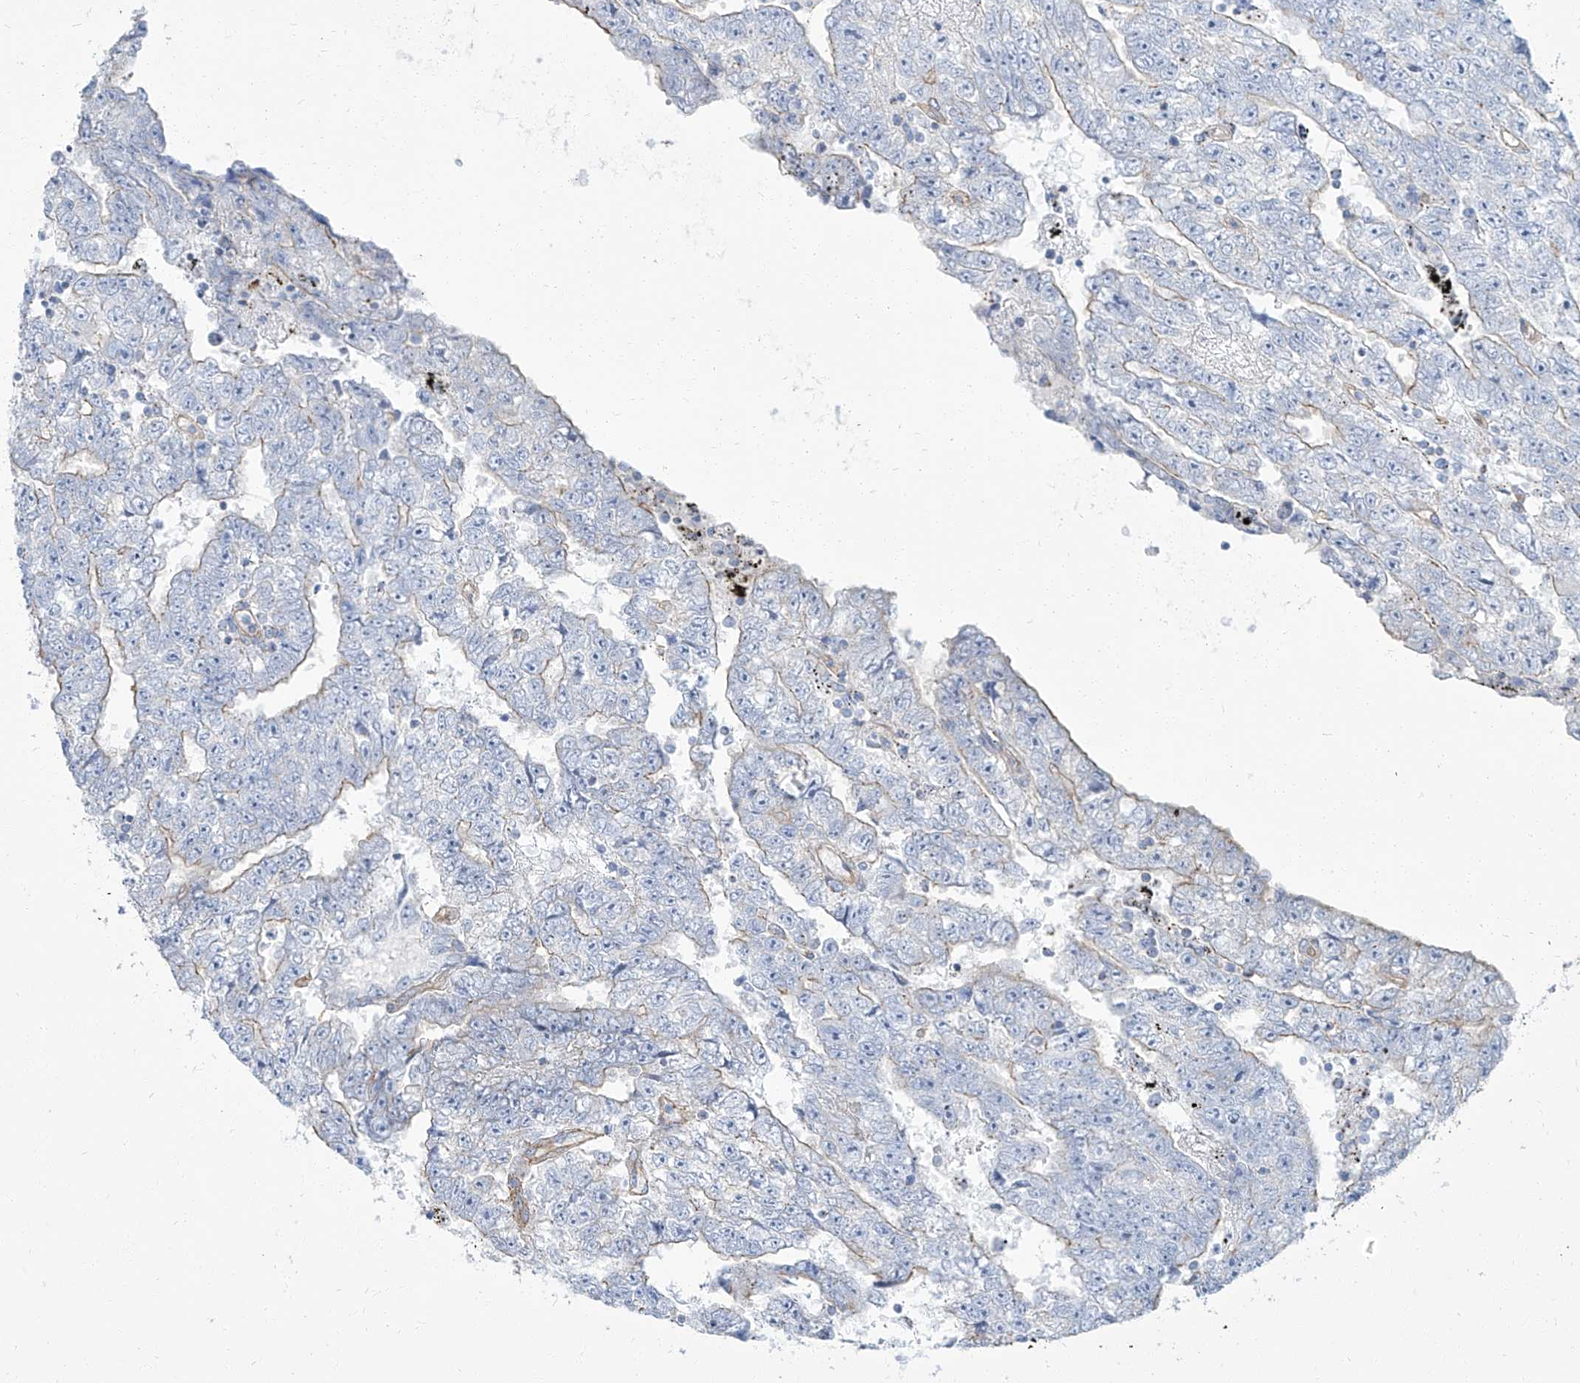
{"staining": {"intensity": "weak", "quantity": "25%-75%", "location": "cytoplasmic/membranous"}, "tissue": "testis cancer", "cell_type": "Tumor cells", "image_type": "cancer", "snomed": [{"axis": "morphology", "description": "Carcinoma, Embryonal, NOS"}, {"axis": "topography", "description": "Testis"}], "caption": "Testis cancer tissue reveals weak cytoplasmic/membranous positivity in approximately 25%-75% of tumor cells", "gene": "TXLNB", "patient": {"sex": "male", "age": 25}}